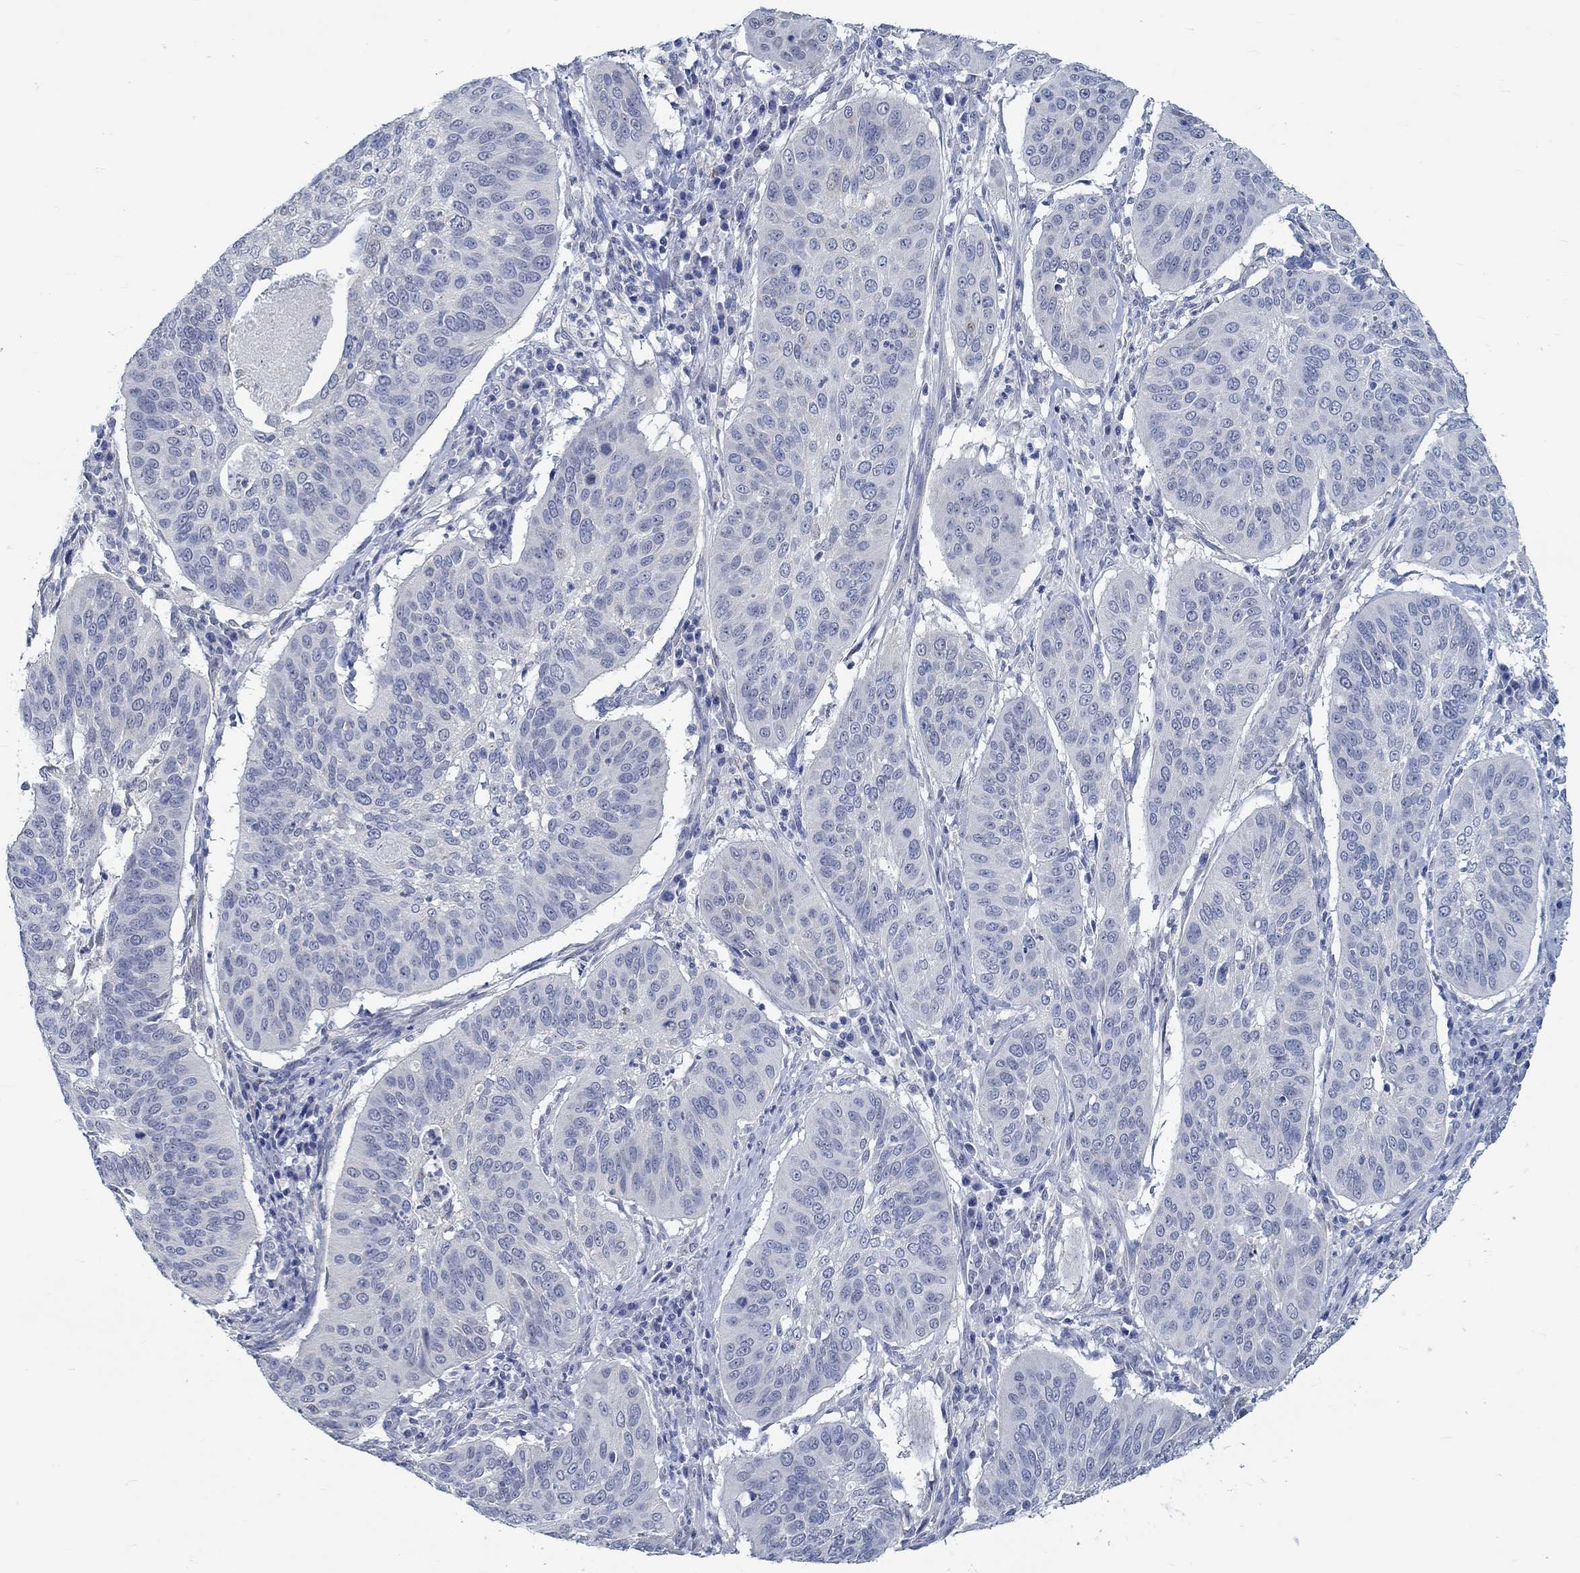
{"staining": {"intensity": "negative", "quantity": "none", "location": "none"}, "tissue": "cervical cancer", "cell_type": "Tumor cells", "image_type": "cancer", "snomed": [{"axis": "morphology", "description": "Normal tissue, NOS"}, {"axis": "morphology", "description": "Squamous cell carcinoma, NOS"}, {"axis": "topography", "description": "Cervix"}], "caption": "This photomicrograph is of squamous cell carcinoma (cervical) stained with immunohistochemistry to label a protein in brown with the nuclei are counter-stained blue. There is no positivity in tumor cells.", "gene": "TEKT4", "patient": {"sex": "female", "age": 39}}